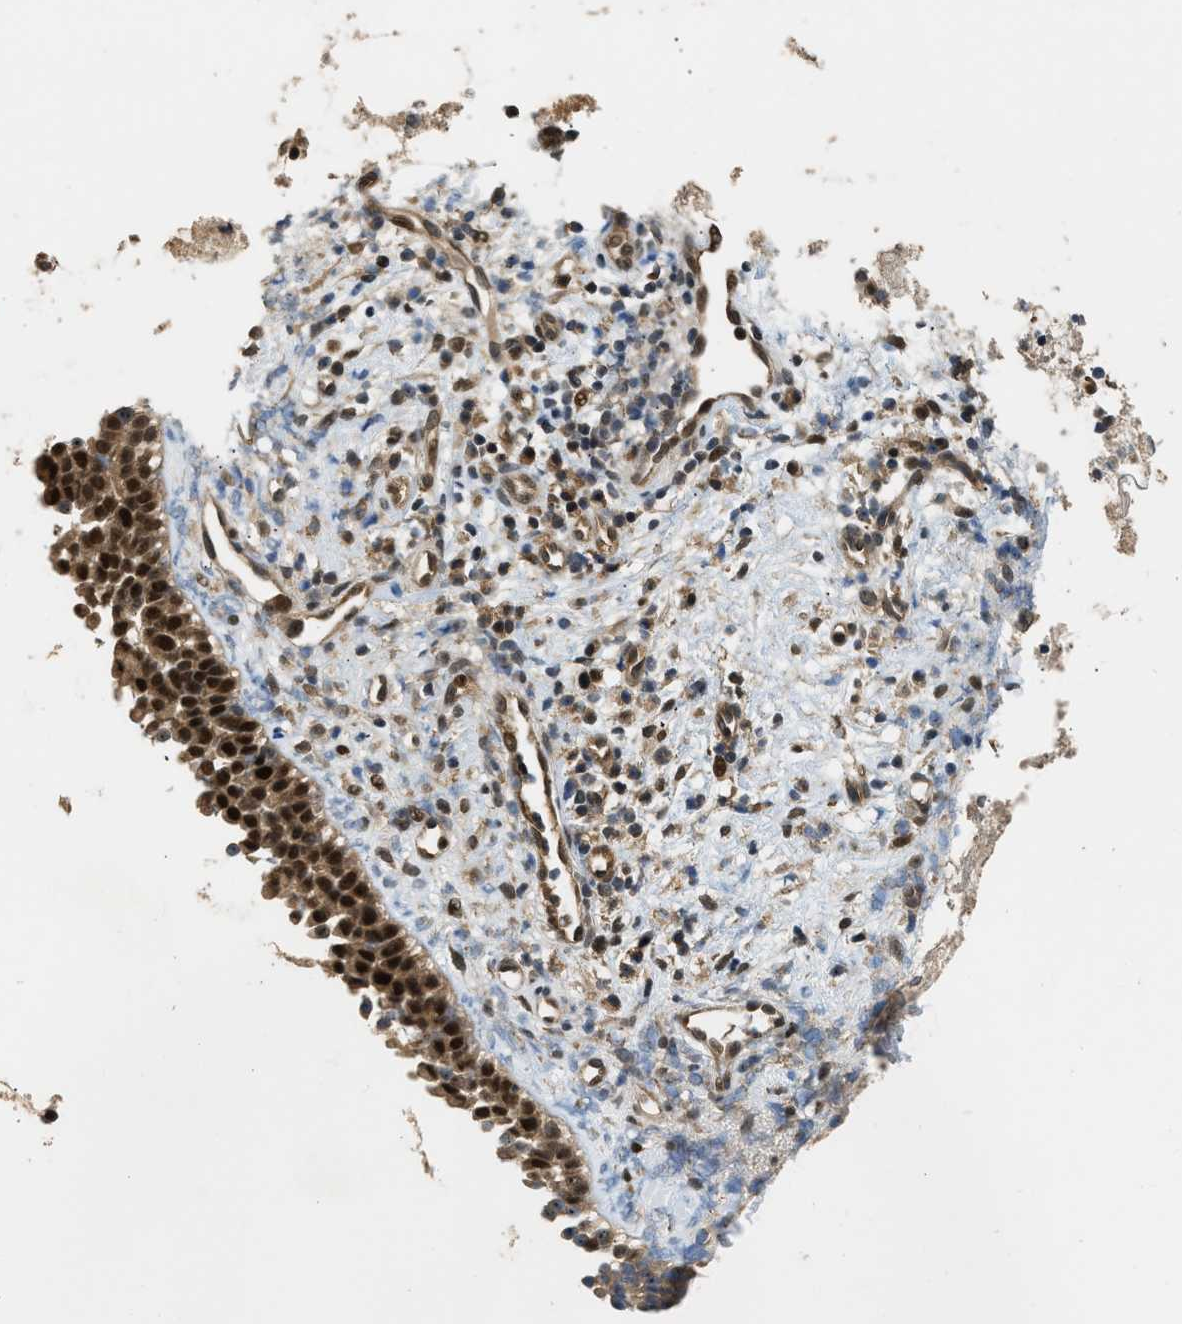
{"staining": {"intensity": "strong", "quantity": ">75%", "location": "cytoplasmic/membranous,nuclear"}, "tissue": "nasopharynx", "cell_type": "Respiratory epithelial cells", "image_type": "normal", "snomed": [{"axis": "morphology", "description": "Normal tissue, NOS"}, {"axis": "topography", "description": "Nasopharynx"}], "caption": "This photomicrograph exhibits immunohistochemistry (IHC) staining of benign human nasopharynx, with high strong cytoplasmic/membranous,nuclear staining in about >75% of respiratory epithelial cells.", "gene": "GET1", "patient": {"sex": "male", "age": 21}}